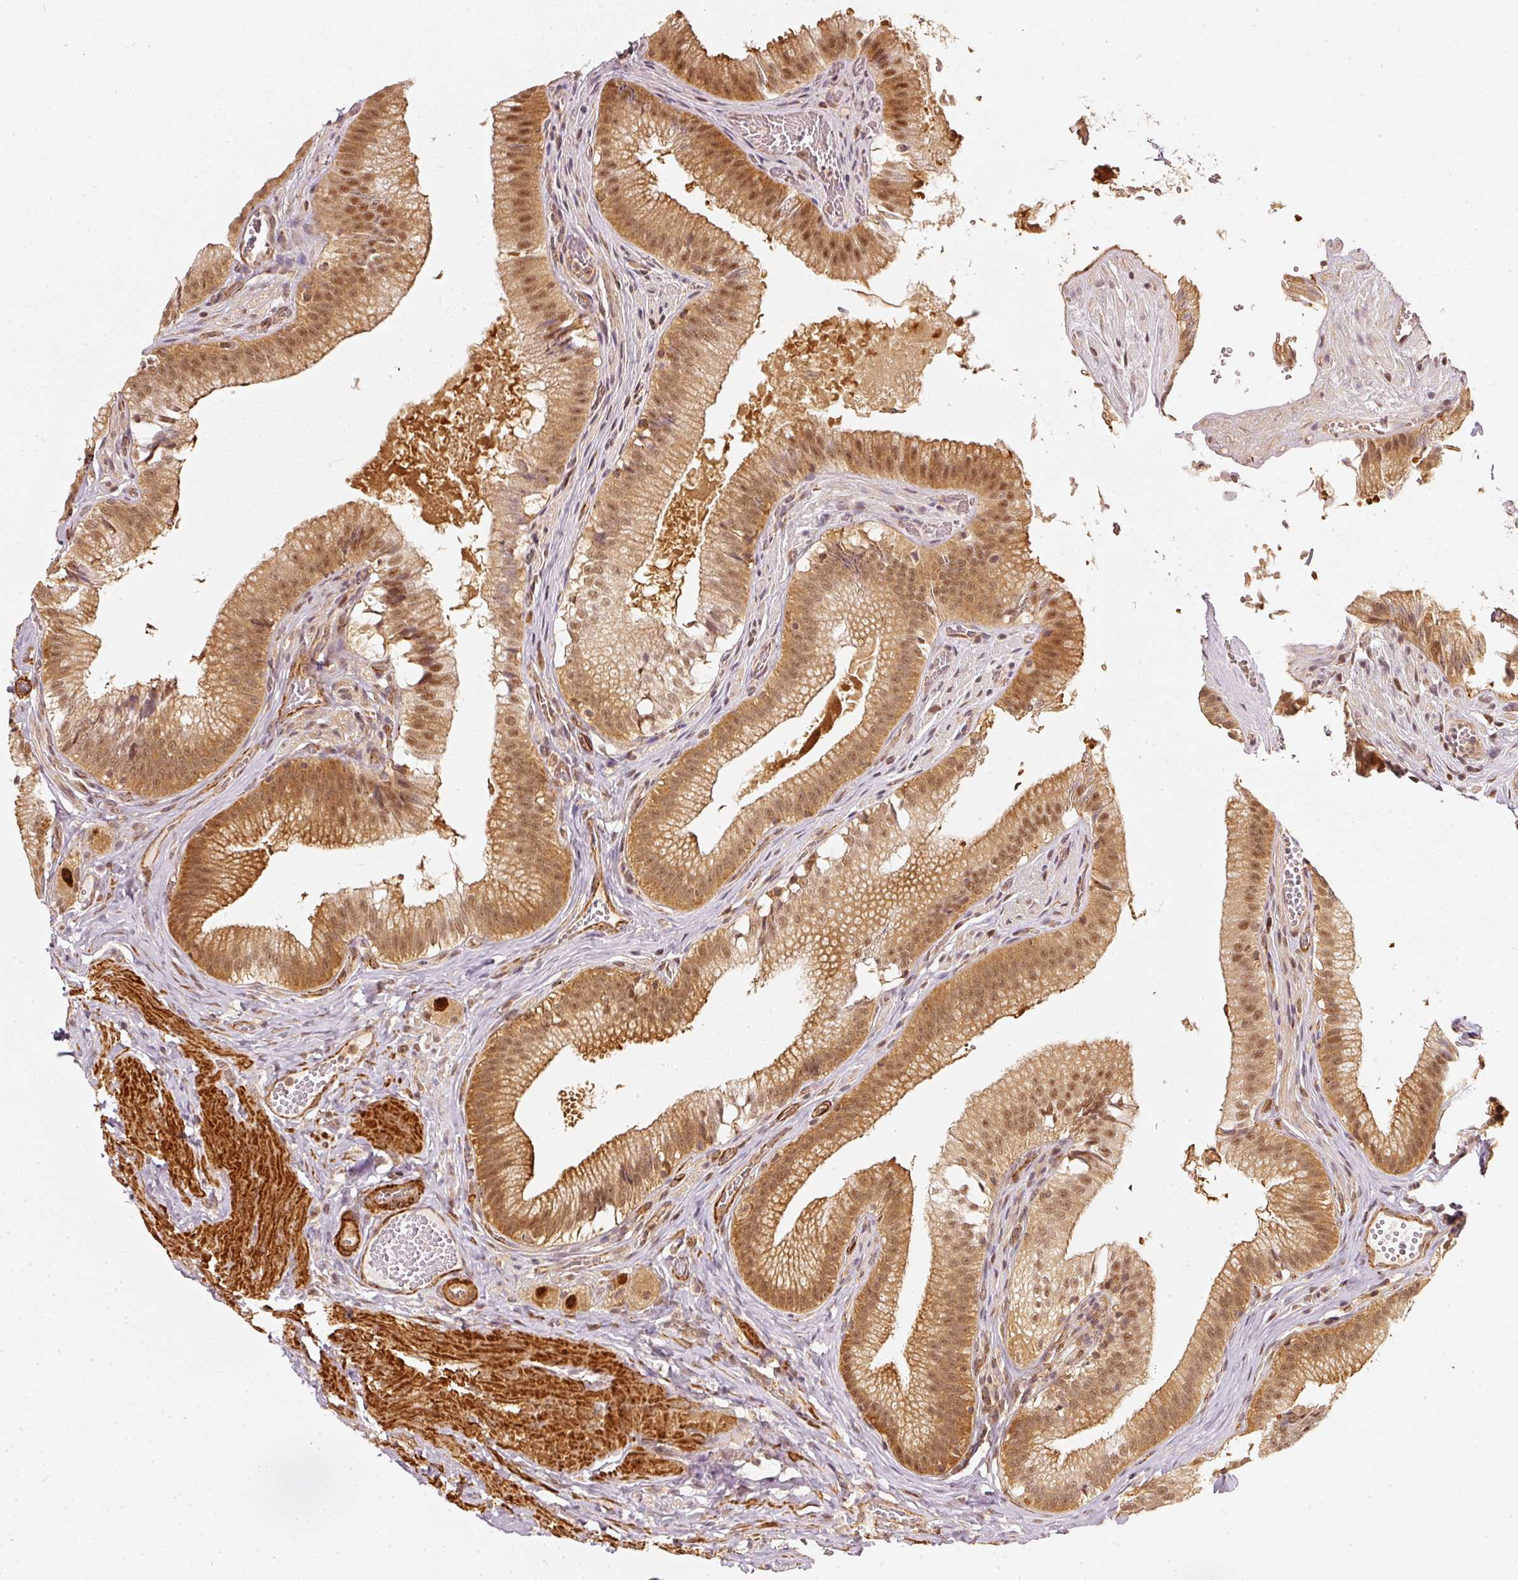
{"staining": {"intensity": "moderate", "quantity": ">75%", "location": "cytoplasmic/membranous,nuclear"}, "tissue": "gallbladder", "cell_type": "Glandular cells", "image_type": "normal", "snomed": [{"axis": "morphology", "description": "Normal tissue, NOS"}, {"axis": "topography", "description": "Gallbladder"}, {"axis": "topography", "description": "Peripheral nerve tissue"}], "caption": "A micrograph of human gallbladder stained for a protein exhibits moderate cytoplasmic/membranous,nuclear brown staining in glandular cells.", "gene": "PSMD1", "patient": {"sex": "male", "age": 17}}